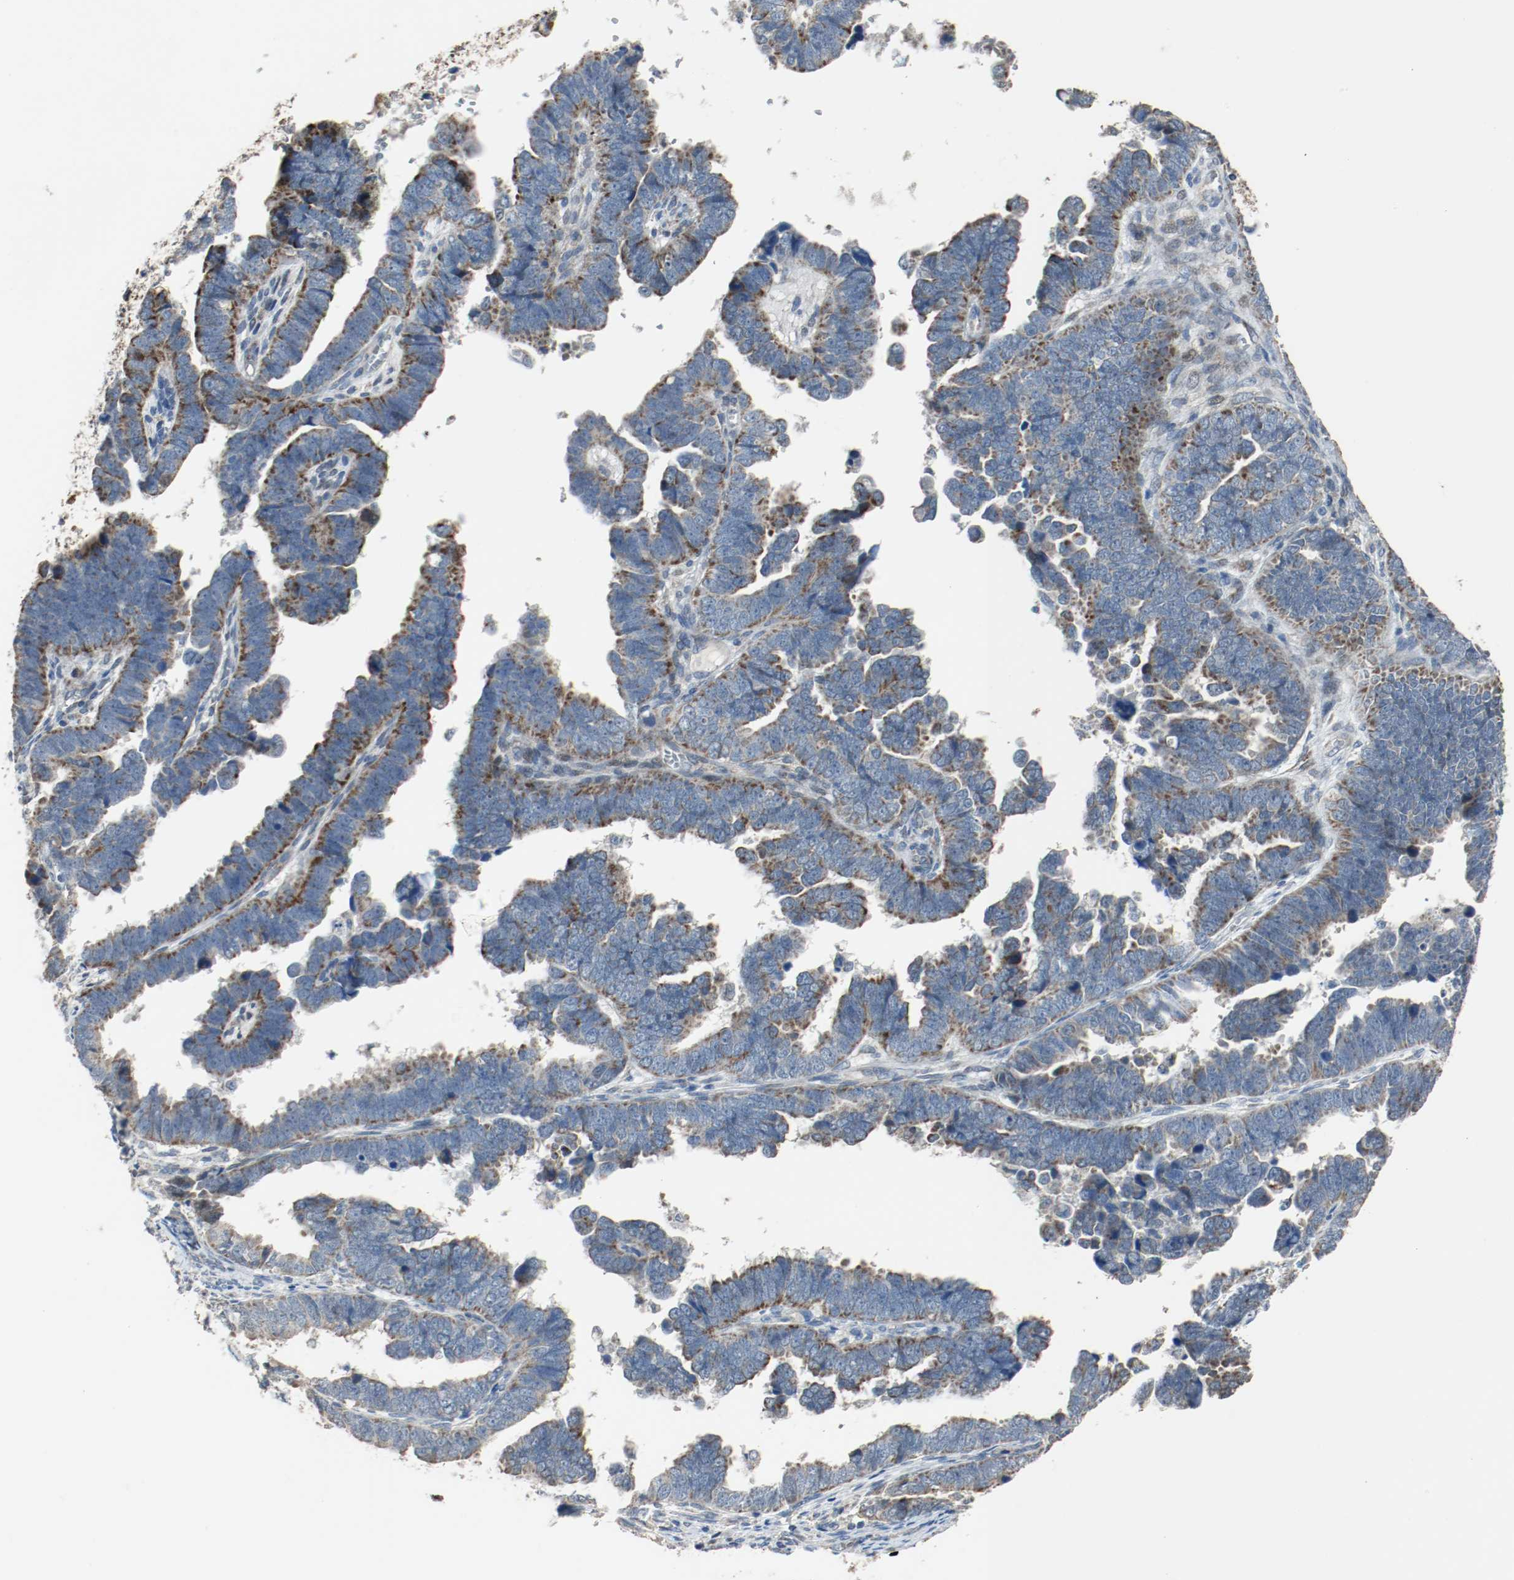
{"staining": {"intensity": "strong", "quantity": ">75%", "location": "cytoplasmic/membranous"}, "tissue": "endometrial cancer", "cell_type": "Tumor cells", "image_type": "cancer", "snomed": [{"axis": "morphology", "description": "Adenocarcinoma, NOS"}, {"axis": "topography", "description": "Endometrium"}], "caption": "Protein staining exhibits strong cytoplasmic/membranous expression in approximately >75% of tumor cells in adenocarcinoma (endometrial).", "gene": "ALDH4A1", "patient": {"sex": "female", "age": 75}}